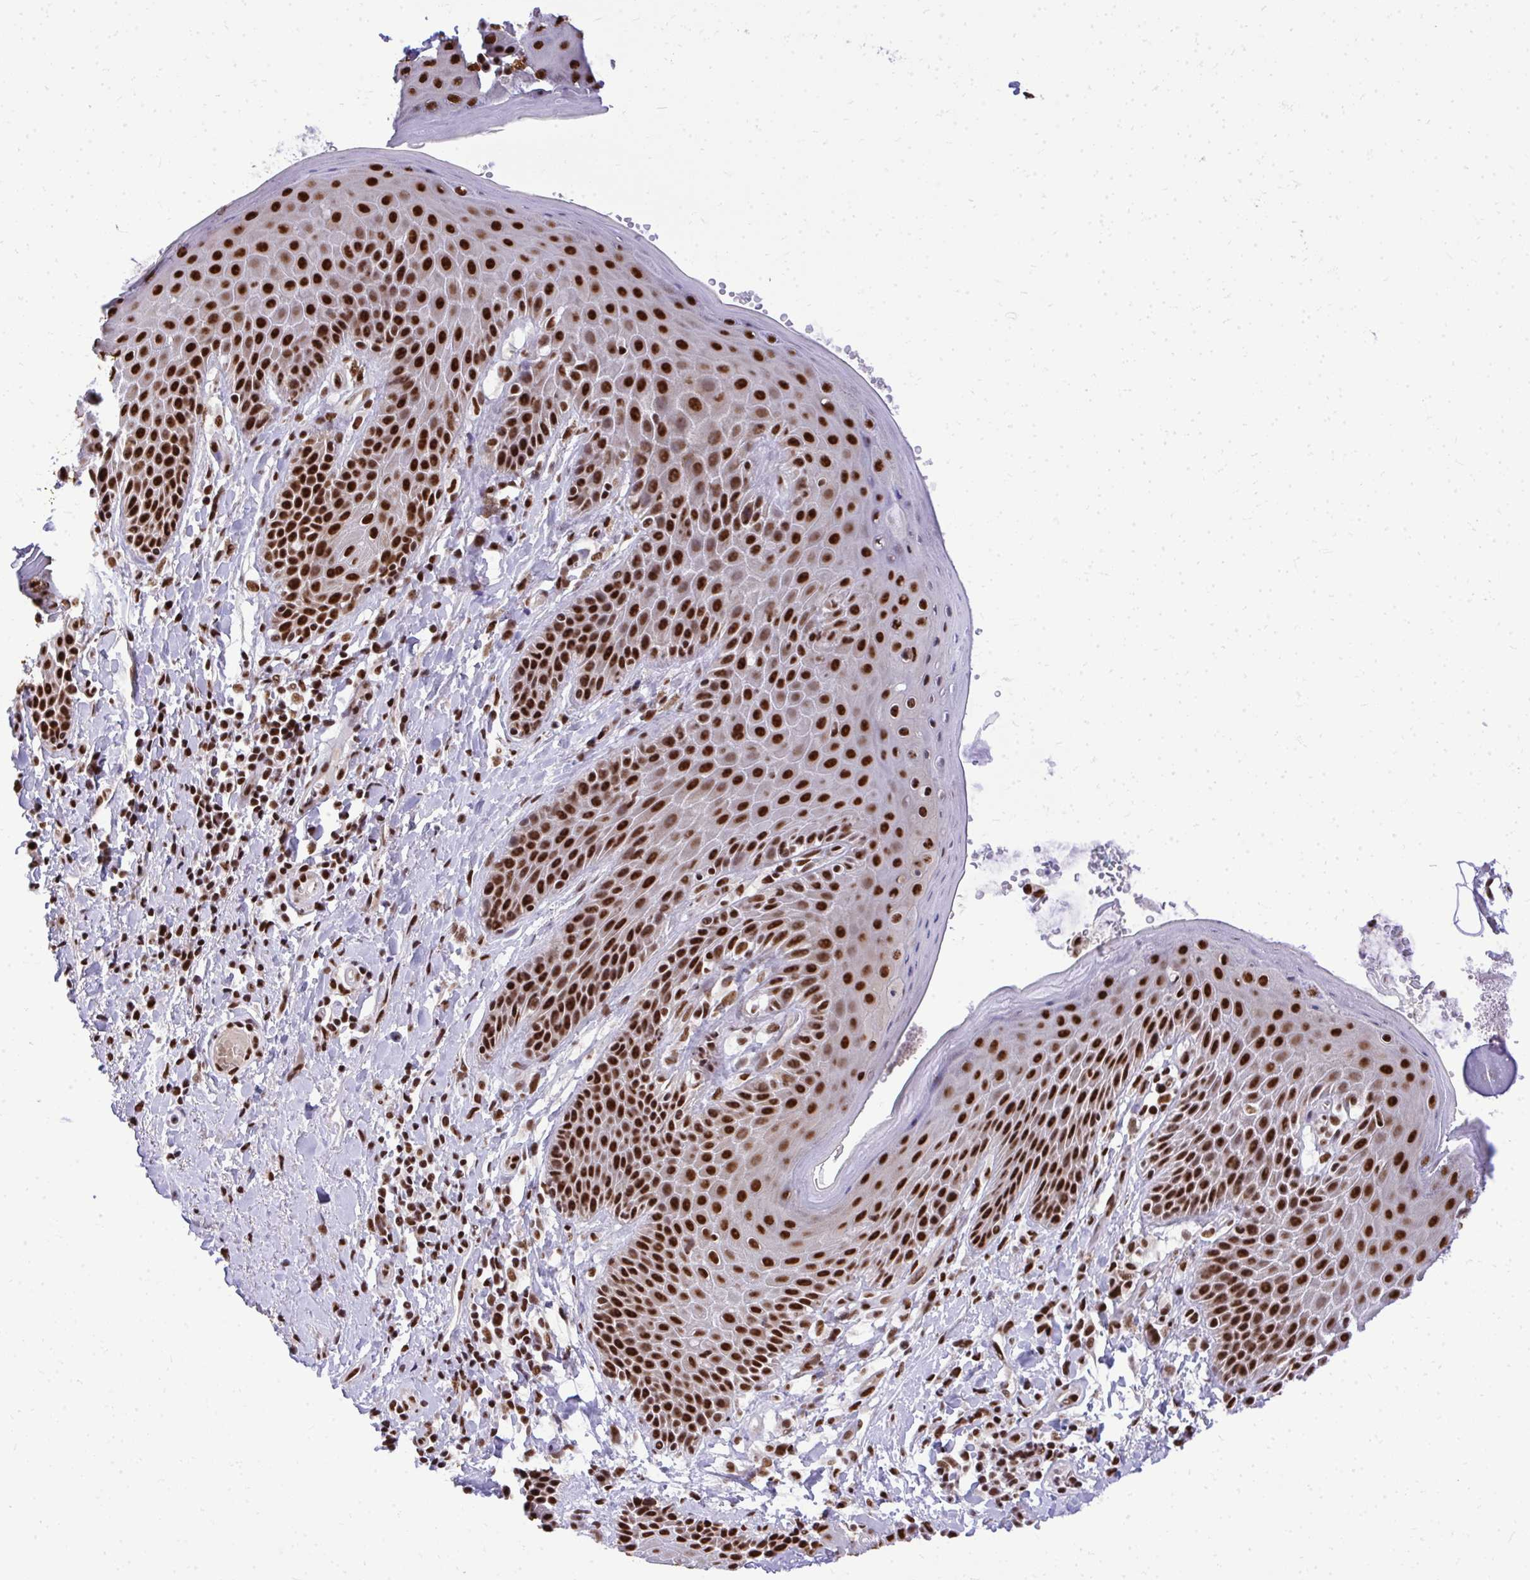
{"staining": {"intensity": "strong", "quantity": ">75%", "location": "nuclear"}, "tissue": "skin", "cell_type": "Epidermal cells", "image_type": "normal", "snomed": [{"axis": "morphology", "description": "Normal tissue, NOS"}, {"axis": "topography", "description": "Anal"}, {"axis": "topography", "description": "Peripheral nerve tissue"}], "caption": "Immunohistochemical staining of unremarkable human skin displays high levels of strong nuclear staining in about >75% of epidermal cells.", "gene": "PRPF19", "patient": {"sex": "male", "age": 51}}